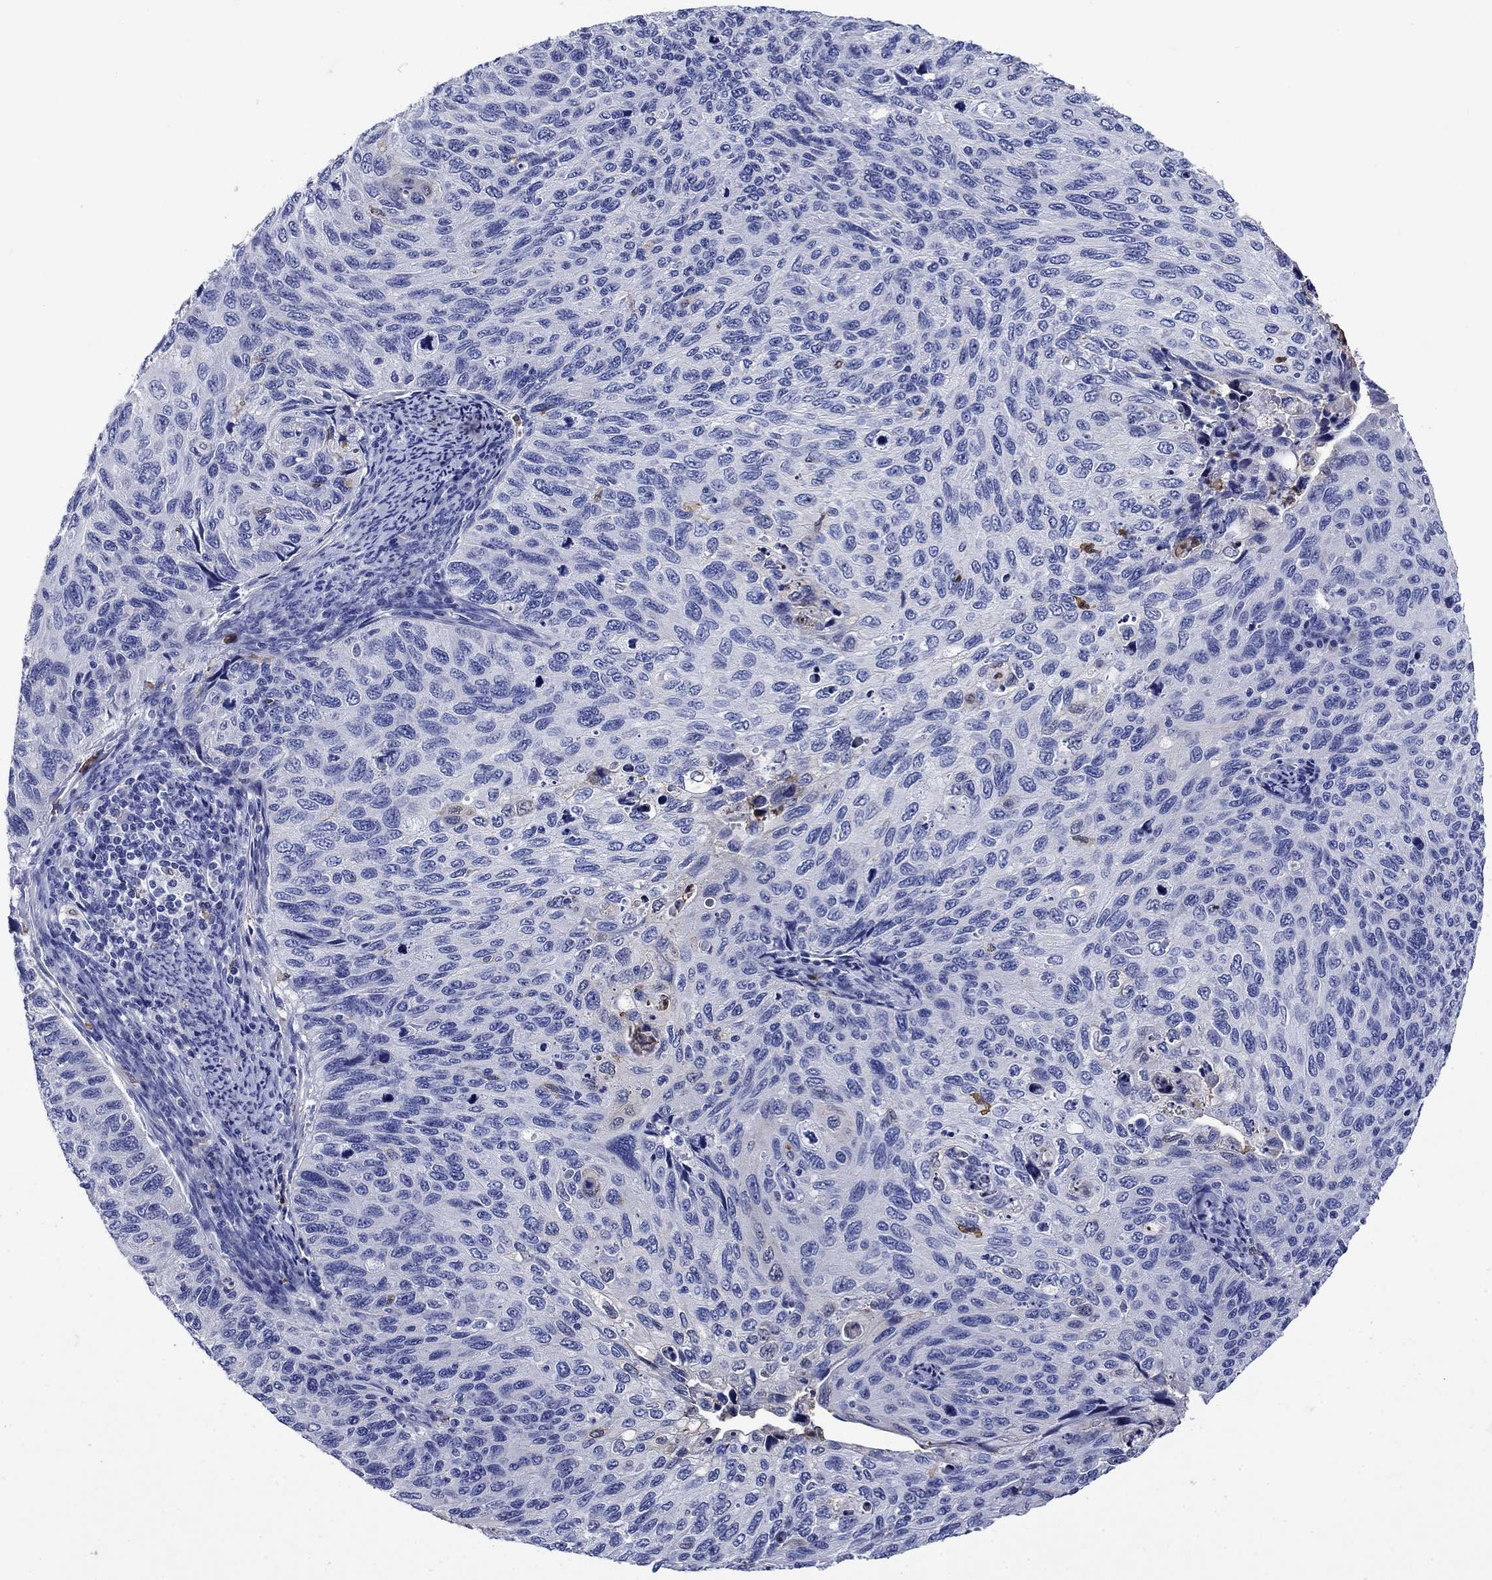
{"staining": {"intensity": "negative", "quantity": "none", "location": "none"}, "tissue": "cervical cancer", "cell_type": "Tumor cells", "image_type": "cancer", "snomed": [{"axis": "morphology", "description": "Squamous cell carcinoma, NOS"}, {"axis": "topography", "description": "Cervix"}], "caption": "IHC image of squamous cell carcinoma (cervical) stained for a protein (brown), which displays no expression in tumor cells.", "gene": "TFR2", "patient": {"sex": "female", "age": 70}}